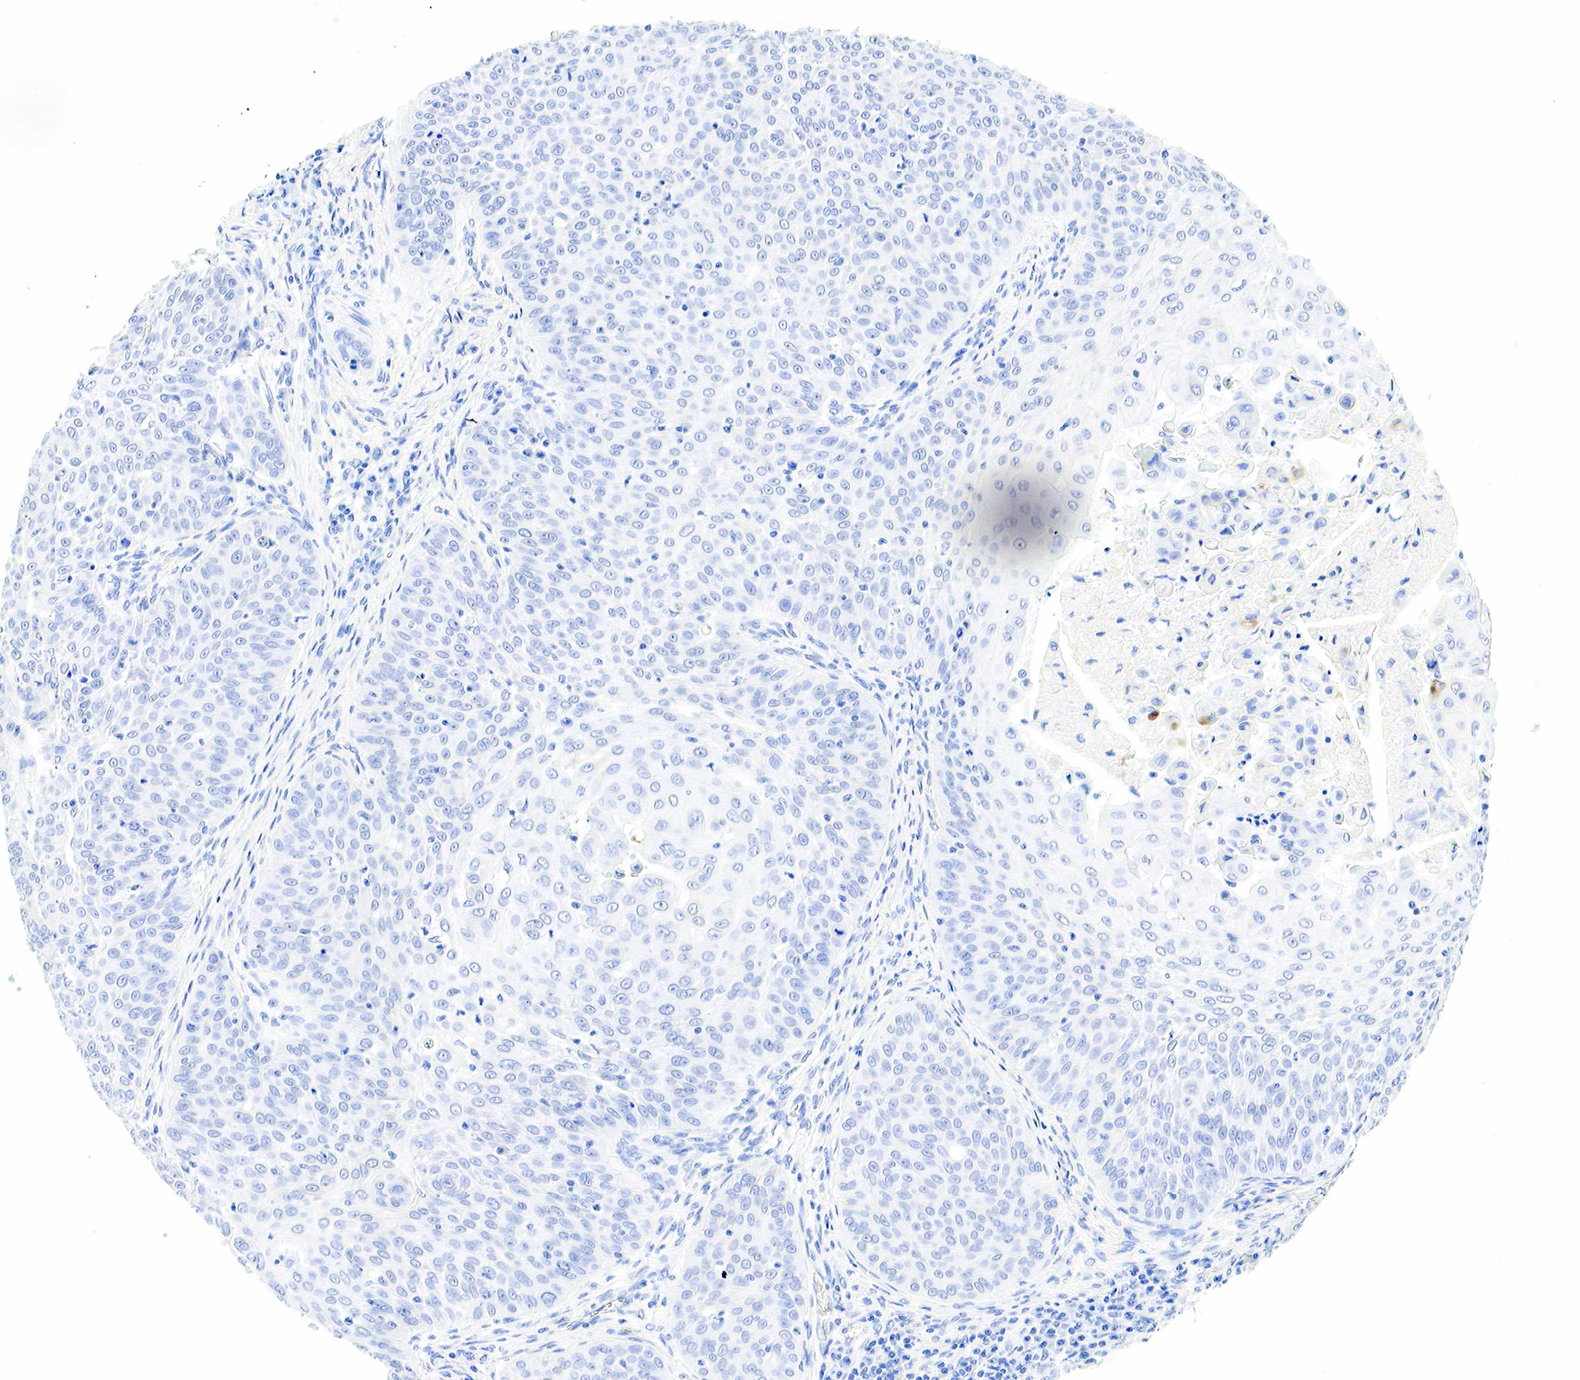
{"staining": {"intensity": "negative", "quantity": "none", "location": "none"}, "tissue": "skin cancer", "cell_type": "Tumor cells", "image_type": "cancer", "snomed": [{"axis": "morphology", "description": "Squamous cell carcinoma, NOS"}, {"axis": "topography", "description": "Skin"}], "caption": "The image exhibits no significant positivity in tumor cells of skin squamous cell carcinoma. (Brightfield microscopy of DAB immunohistochemistry (IHC) at high magnification).", "gene": "KRT7", "patient": {"sex": "male", "age": 82}}